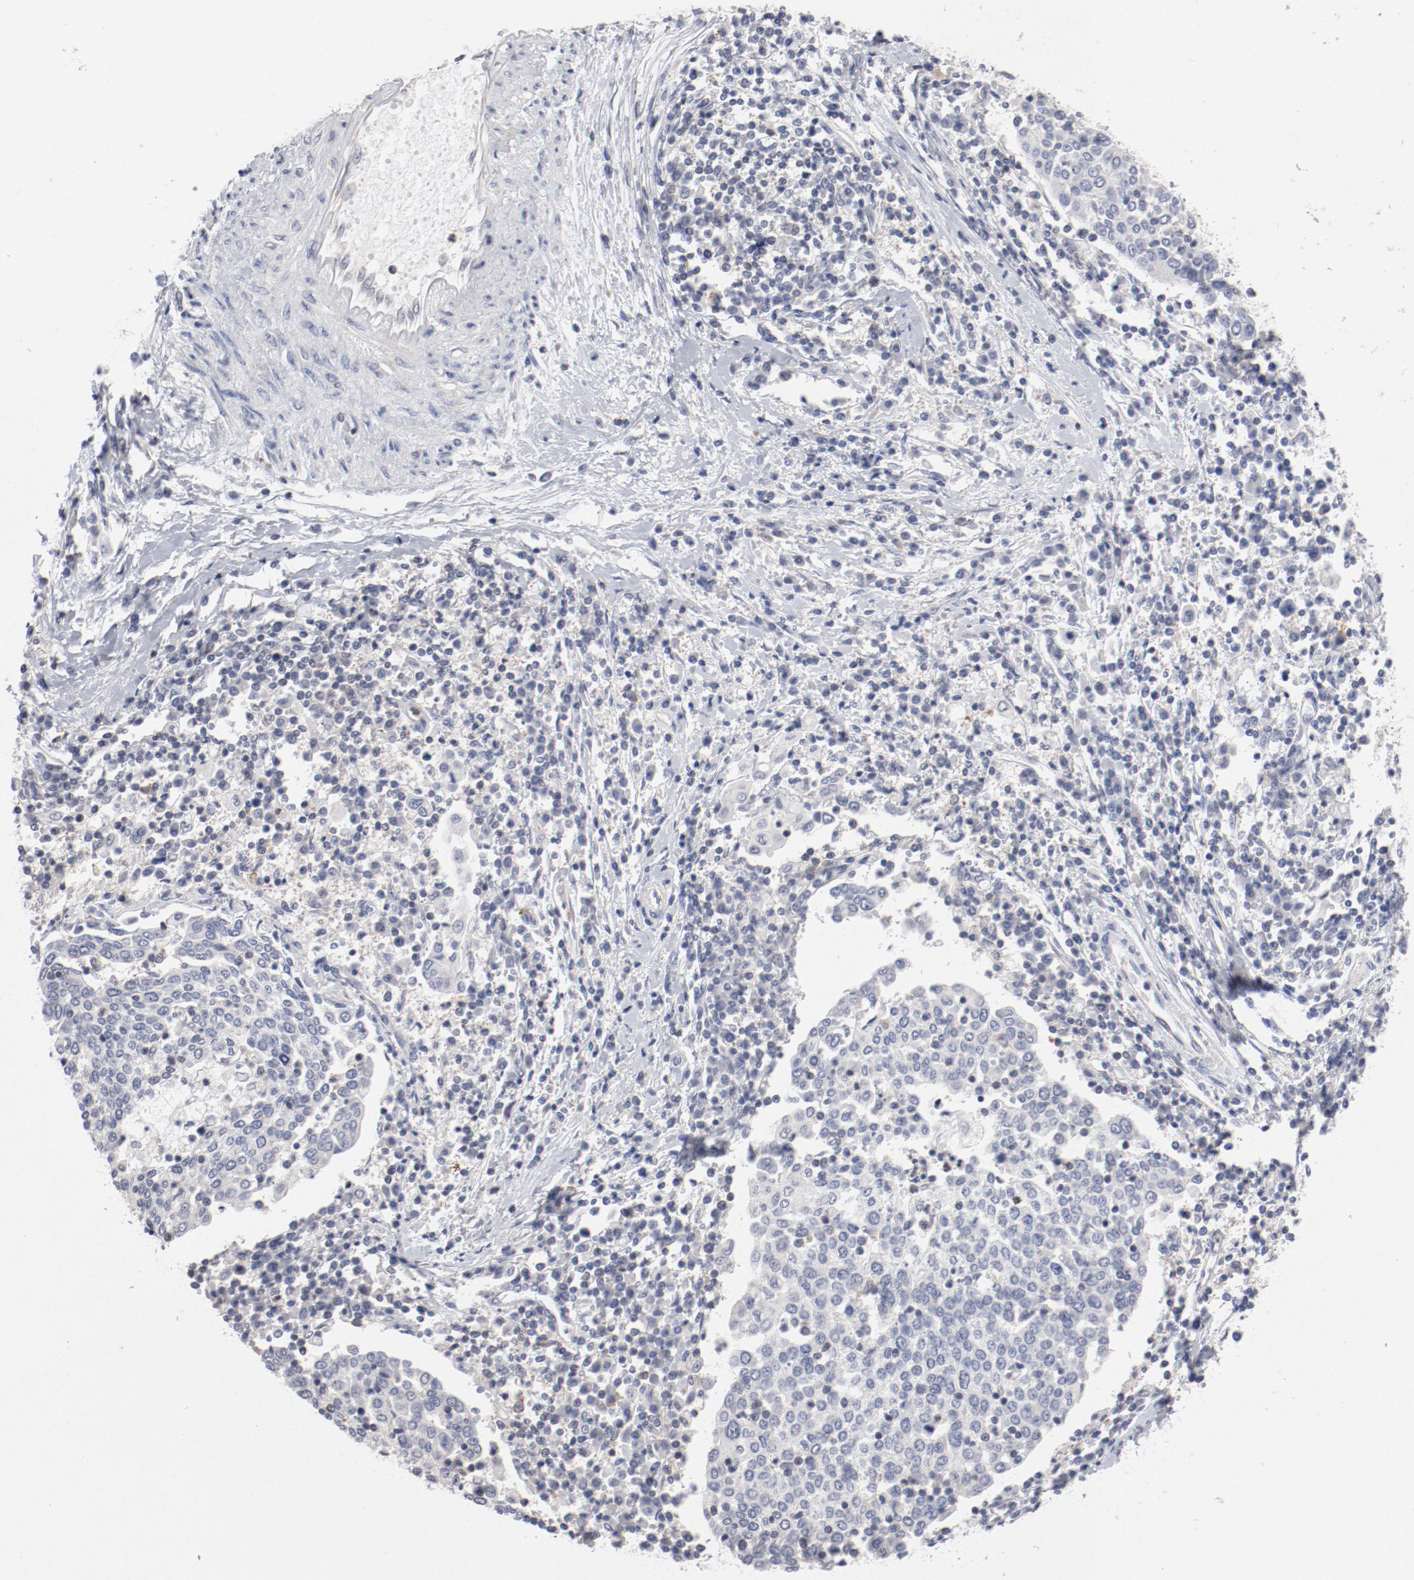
{"staining": {"intensity": "negative", "quantity": "none", "location": "none"}, "tissue": "cervical cancer", "cell_type": "Tumor cells", "image_type": "cancer", "snomed": [{"axis": "morphology", "description": "Squamous cell carcinoma, NOS"}, {"axis": "topography", "description": "Cervix"}], "caption": "Immunohistochemistry histopathology image of neoplastic tissue: cervical squamous cell carcinoma stained with DAB (3,3'-diaminobenzidine) demonstrates no significant protein expression in tumor cells.", "gene": "CBL", "patient": {"sex": "female", "age": 40}}